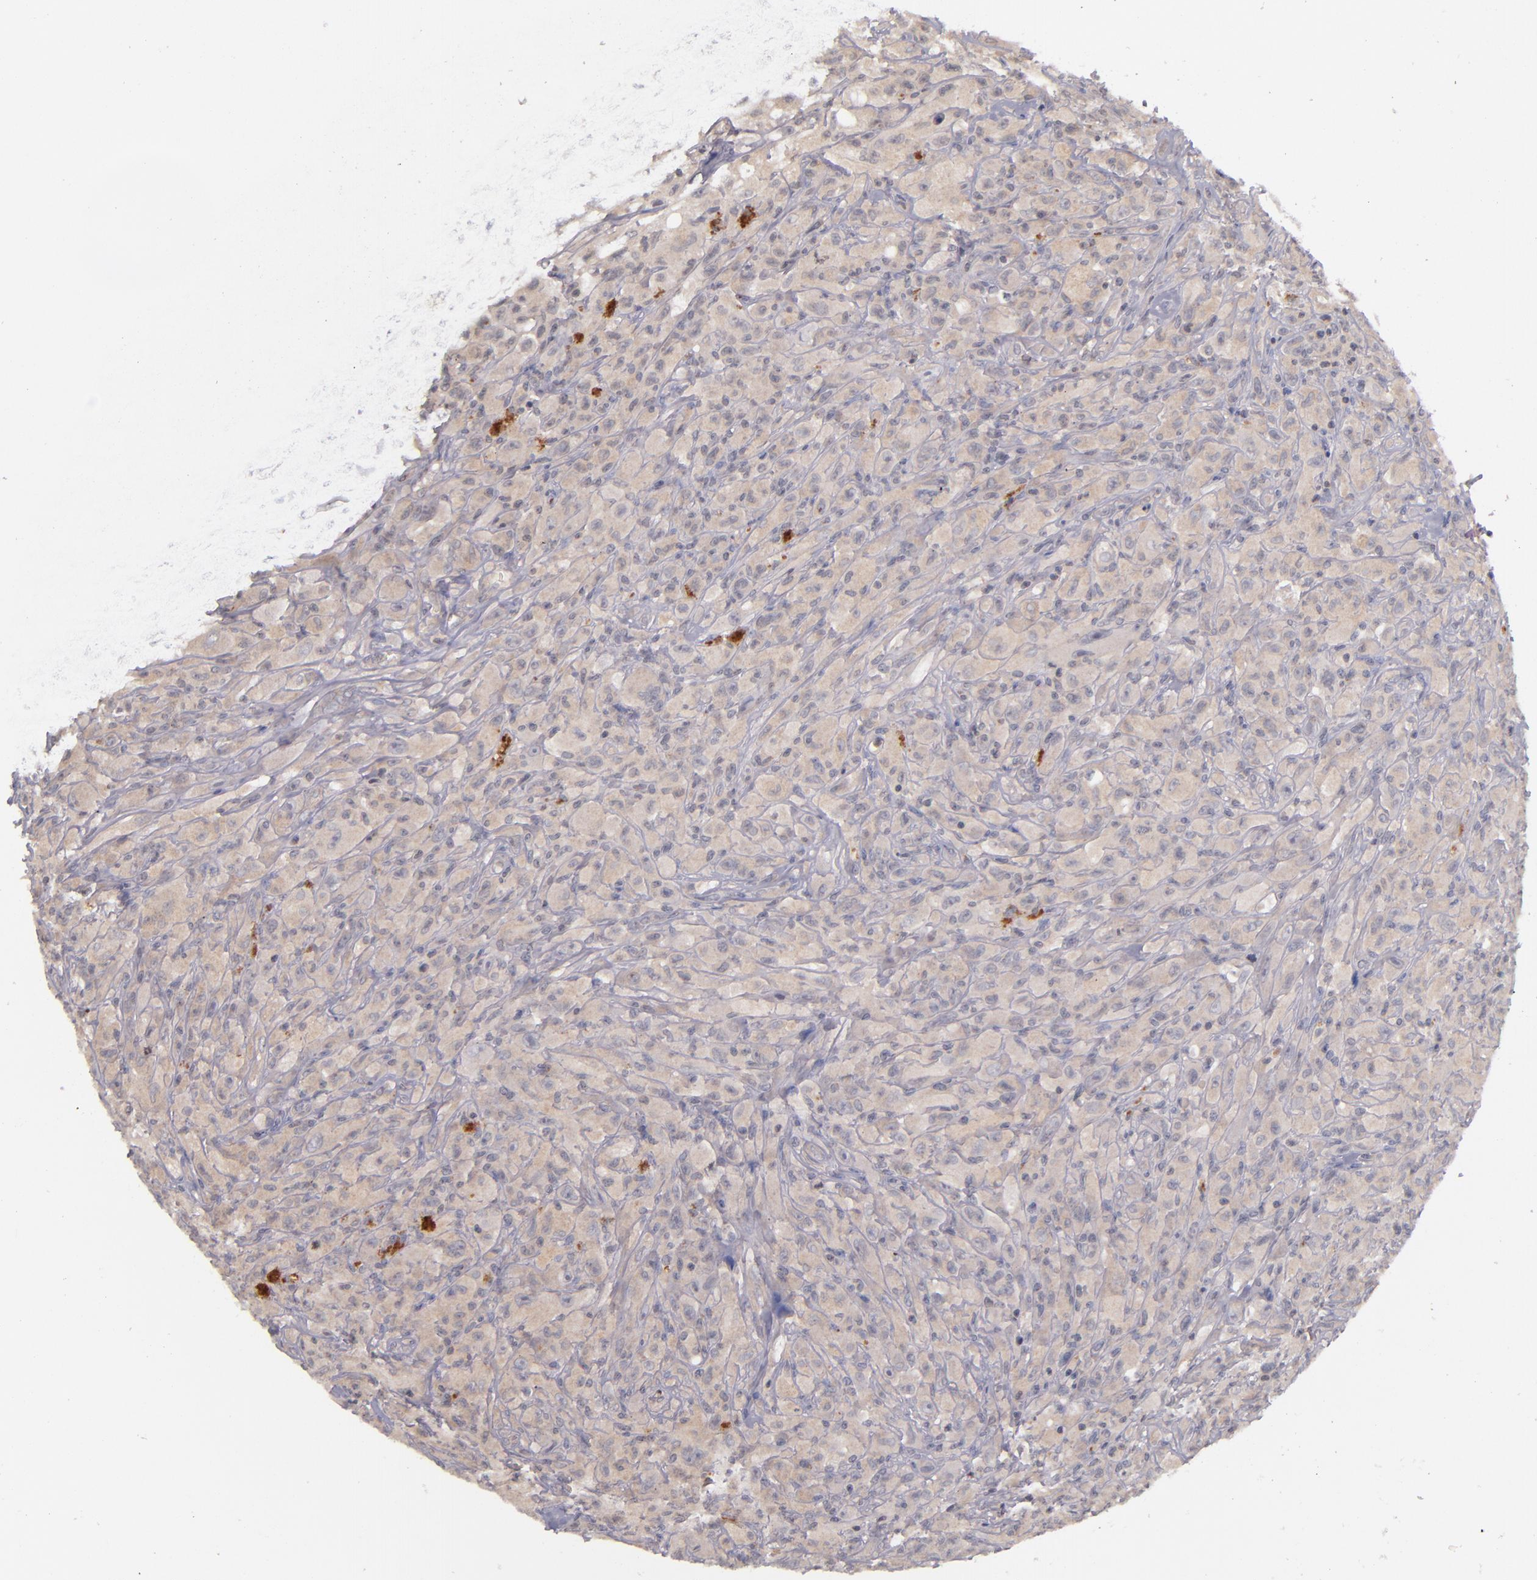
{"staining": {"intensity": "weak", "quantity": "25%-75%", "location": "cytoplasmic/membranous"}, "tissue": "glioma", "cell_type": "Tumor cells", "image_type": "cancer", "snomed": [{"axis": "morphology", "description": "Glioma, malignant, High grade"}, {"axis": "topography", "description": "Brain"}], "caption": "High-grade glioma (malignant) tissue displays weak cytoplasmic/membranous positivity in approximately 25%-75% of tumor cells The protein is stained brown, and the nuclei are stained in blue (DAB (3,3'-diaminobenzidine) IHC with brightfield microscopy, high magnification).", "gene": "TSC2", "patient": {"sex": "male", "age": 48}}